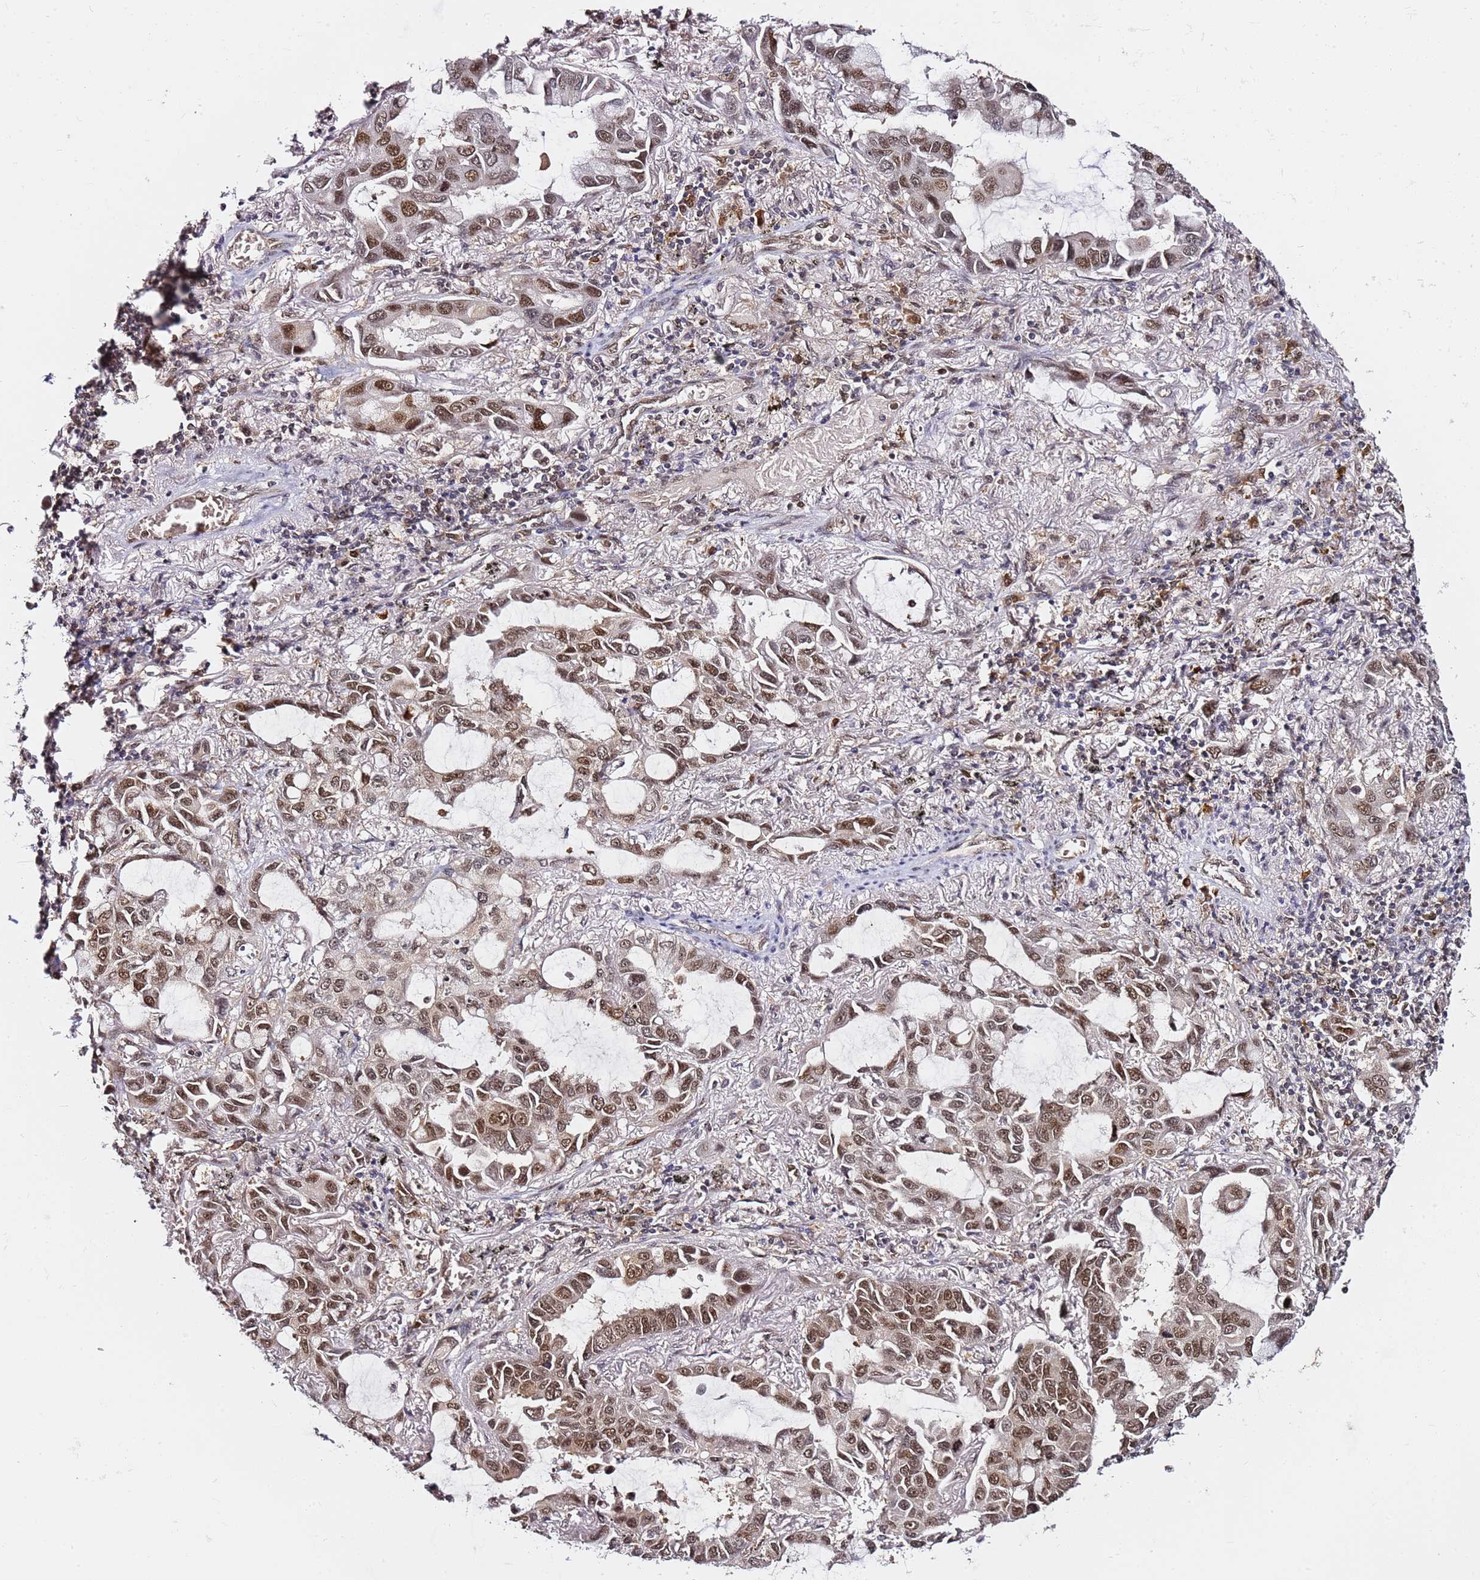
{"staining": {"intensity": "moderate", "quantity": ">75%", "location": "nuclear"}, "tissue": "lung cancer", "cell_type": "Tumor cells", "image_type": "cancer", "snomed": [{"axis": "morphology", "description": "Adenocarcinoma, NOS"}, {"axis": "topography", "description": "Lung"}], "caption": "Lung adenocarcinoma stained for a protein shows moderate nuclear positivity in tumor cells. The staining was performed using DAB, with brown indicating positive protein expression. Nuclei are stained blue with hematoxylin.", "gene": "RGS18", "patient": {"sex": "male", "age": 64}}